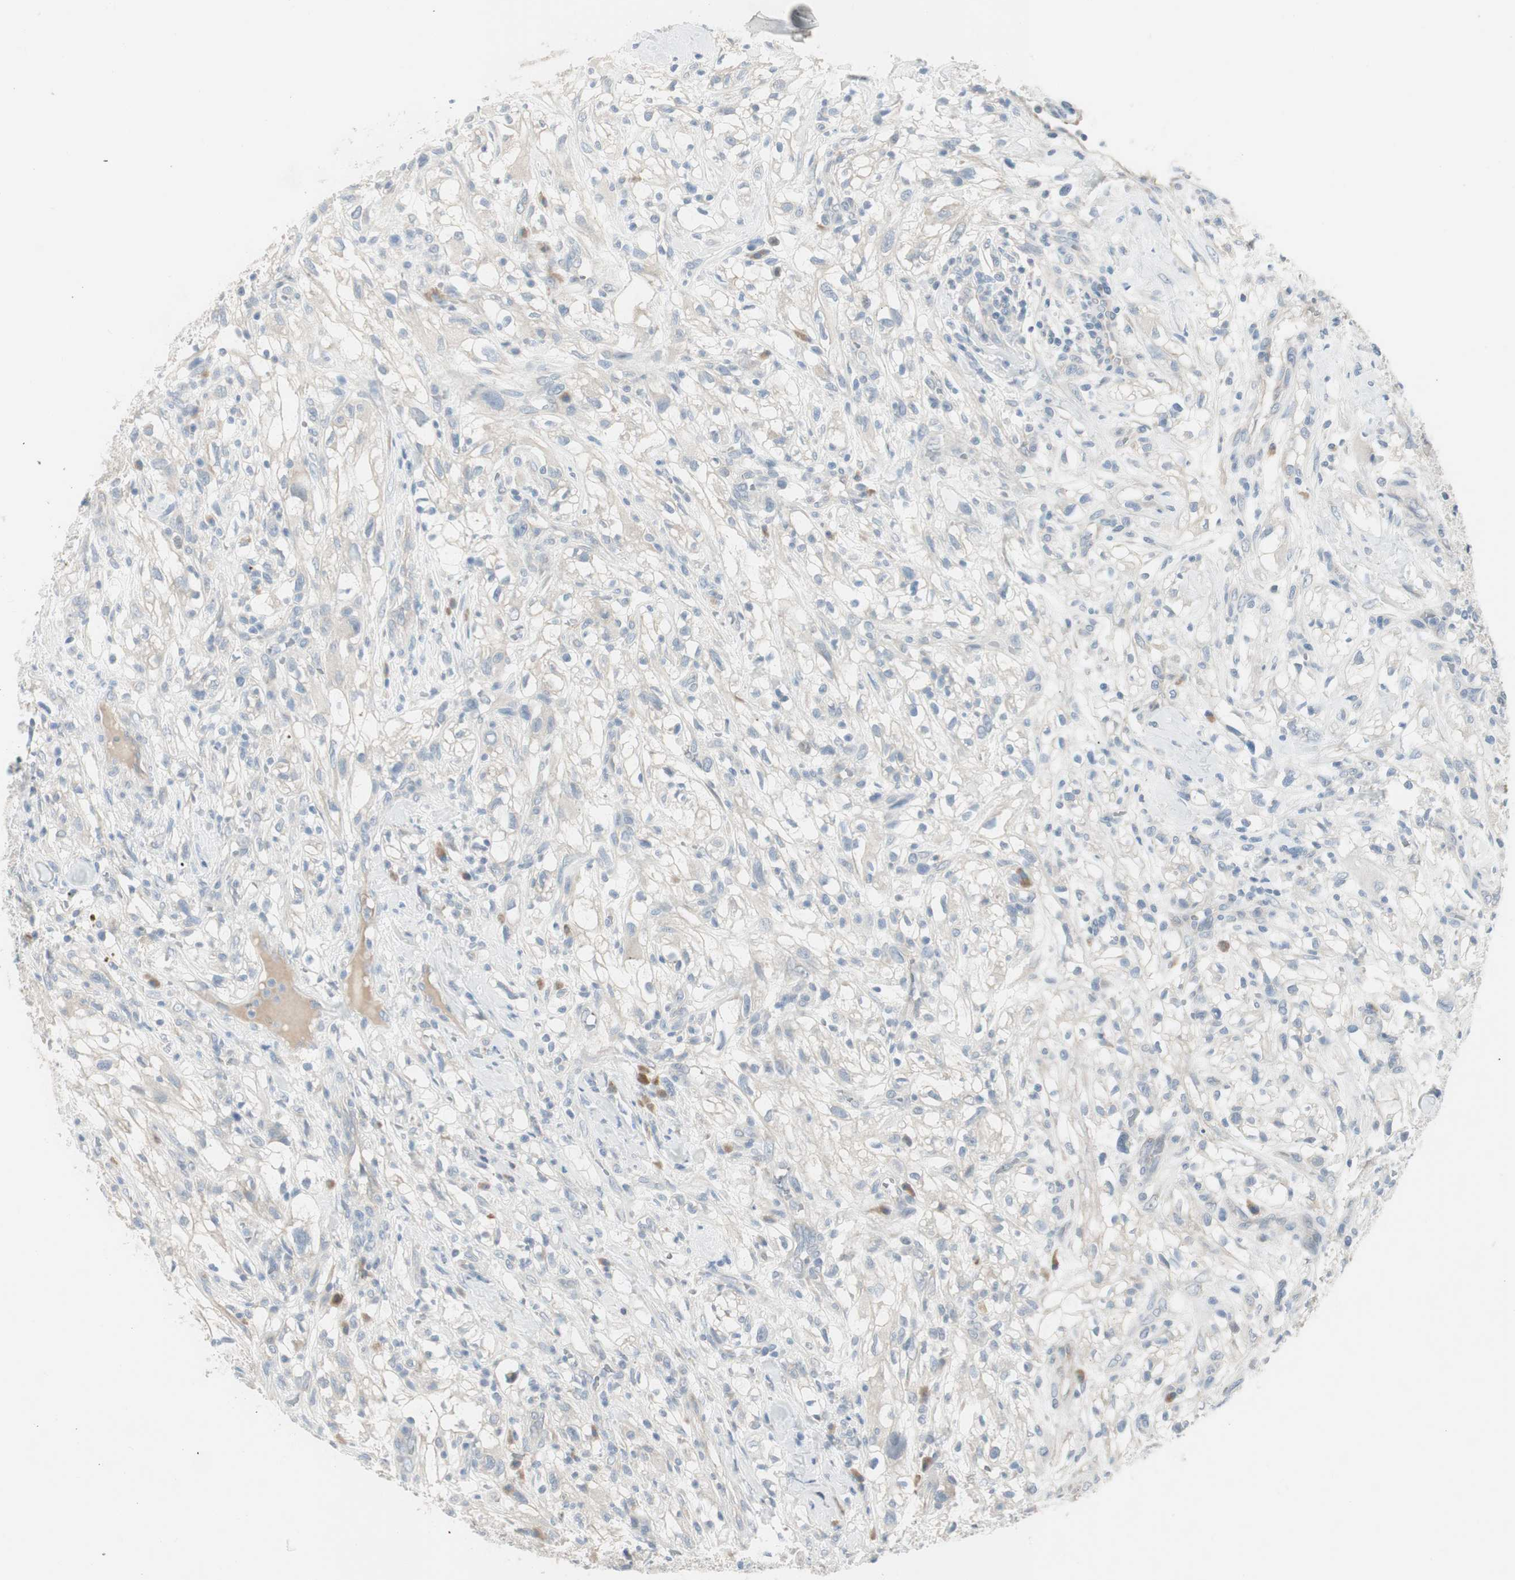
{"staining": {"intensity": "negative", "quantity": "none", "location": "none"}, "tissue": "renal cancer", "cell_type": "Tumor cells", "image_type": "cancer", "snomed": [{"axis": "morphology", "description": "Adenocarcinoma, NOS"}, {"axis": "topography", "description": "Kidney"}], "caption": "Tumor cells are negative for protein expression in human renal cancer. (DAB (3,3'-diaminobenzidine) IHC visualized using brightfield microscopy, high magnification).", "gene": "SPINK4", "patient": {"sex": "female", "age": 60}}